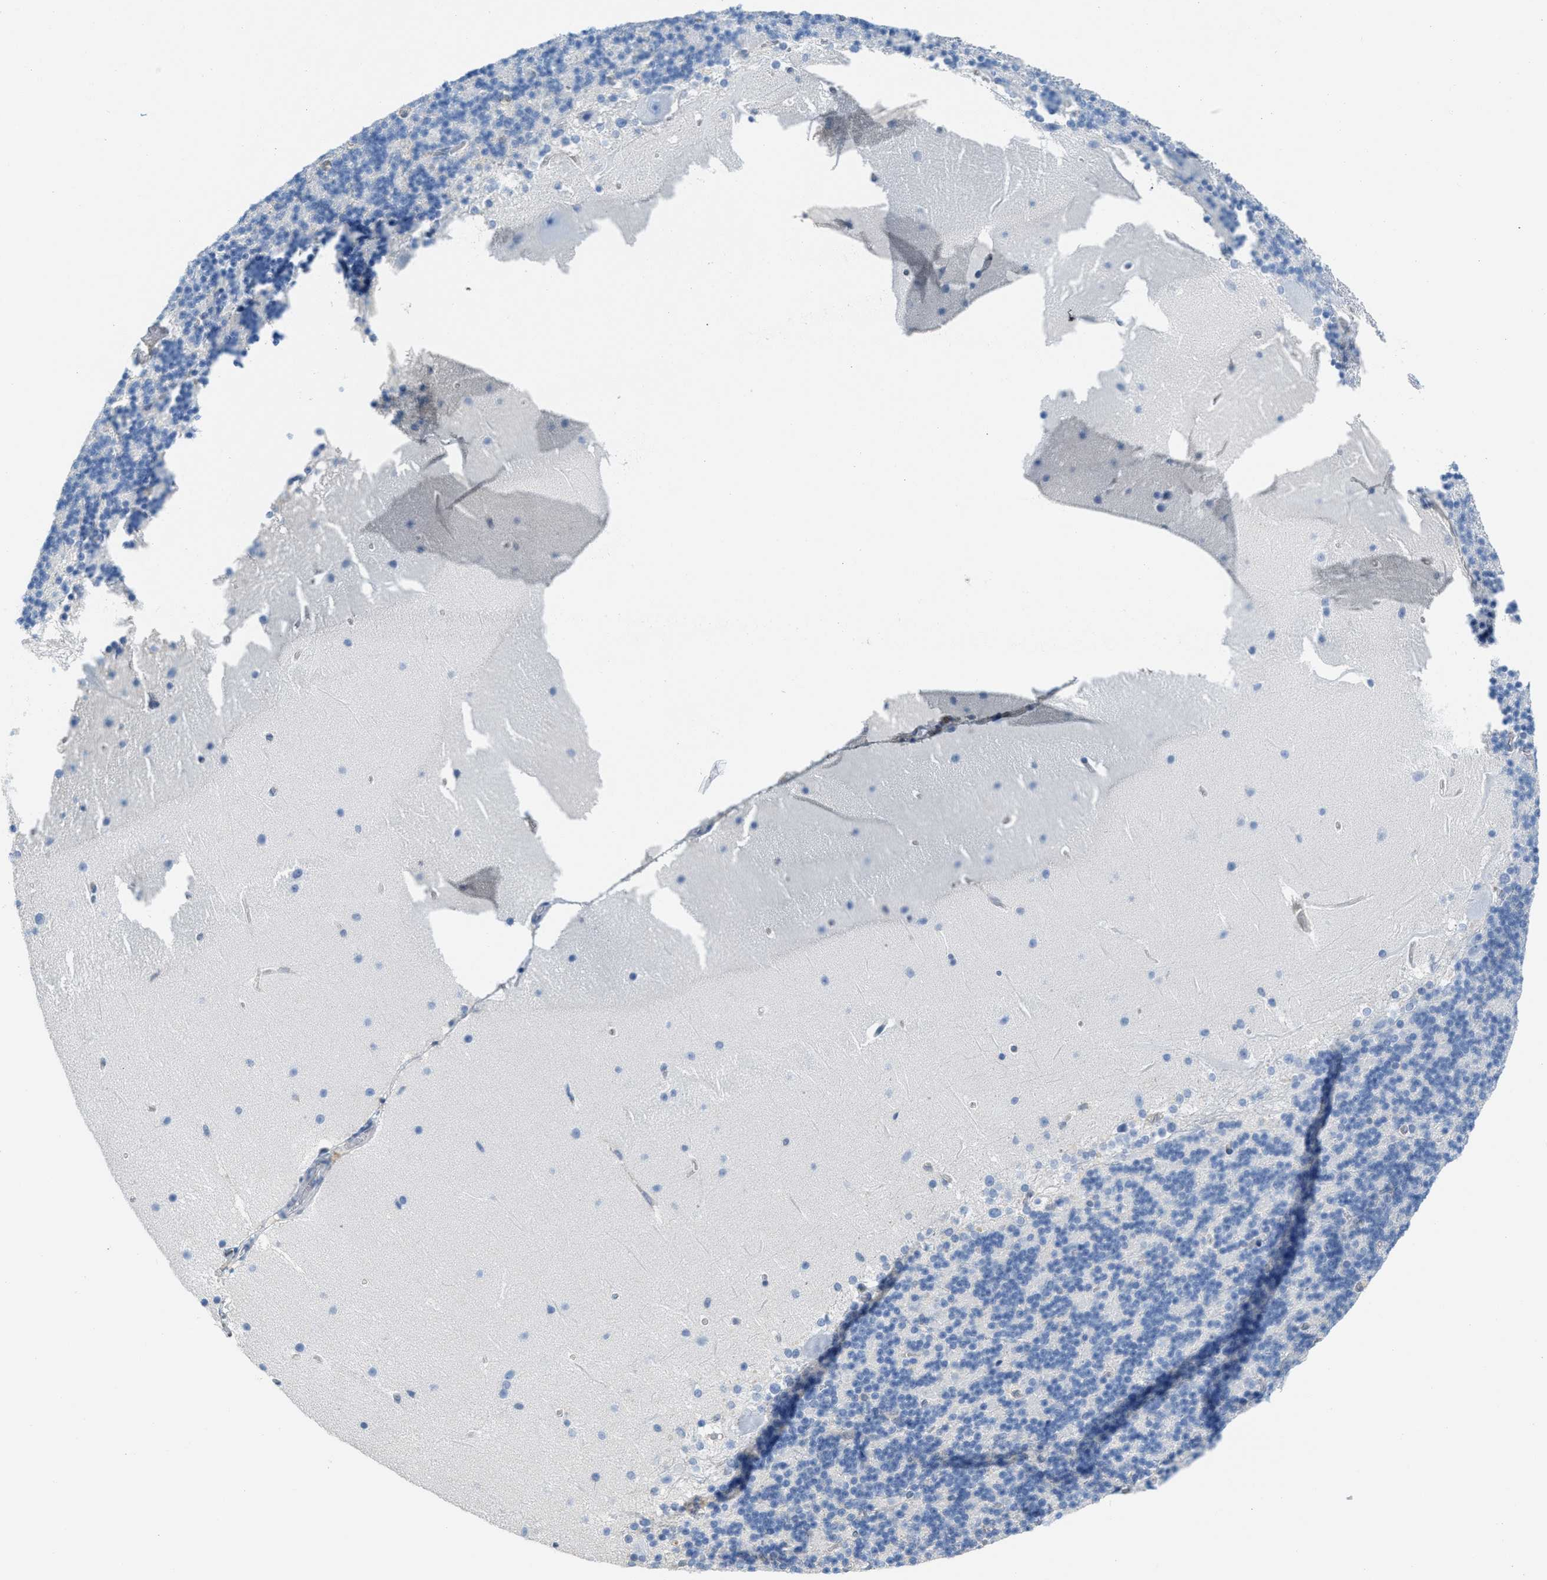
{"staining": {"intensity": "negative", "quantity": "none", "location": "none"}, "tissue": "cerebellum", "cell_type": "Cells in granular layer", "image_type": "normal", "snomed": [{"axis": "morphology", "description": "Normal tissue, NOS"}, {"axis": "topography", "description": "Cerebellum"}], "caption": "Immunohistochemical staining of unremarkable human cerebellum exhibits no significant expression in cells in granular layer.", "gene": "SERPINB1", "patient": {"sex": "female", "age": 19}}